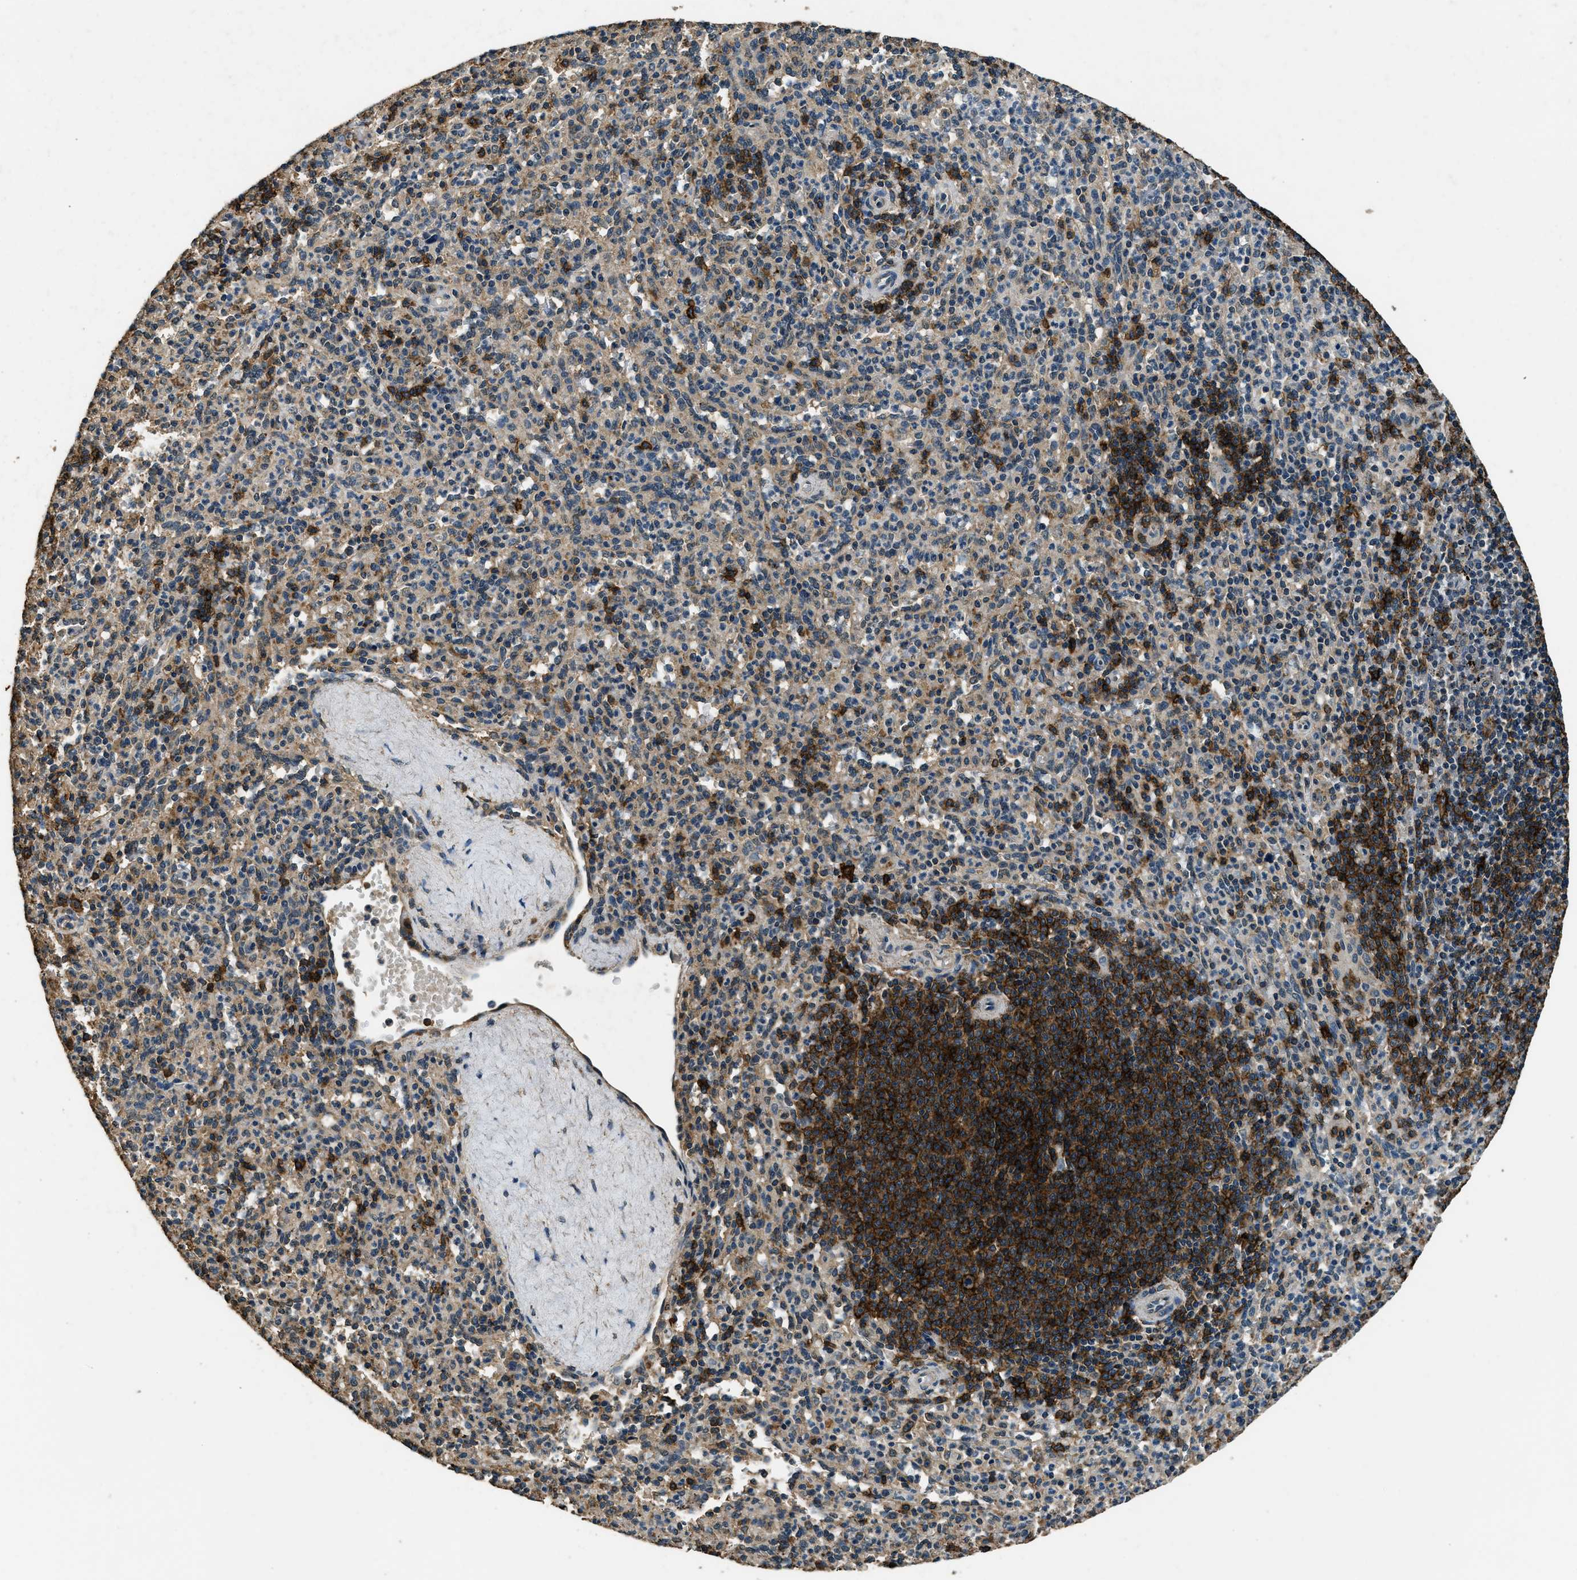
{"staining": {"intensity": "strong", "quantity": "<25%", "location": "cytoplasmic/membranous"}, "tissue": "spleen", "cell_type": "Cells in red pulp", "image_type": "normal", "snomed": [{"axis": "morphology", "description": "Normal tissue, NOS"}, {"axis": "topography", "description": "Spleen"}], "caption": "Strong cytoplasmic/membranous protein staining is identified in about <25% of cells in red pulp in spleen. The protein of interest is stained brown, and the nuclei are stained in blue (DAB IHC with brightfield microscopy, high magnification).", "gene": "SALL3", "patient": {"sex": "male", "age": 36}}